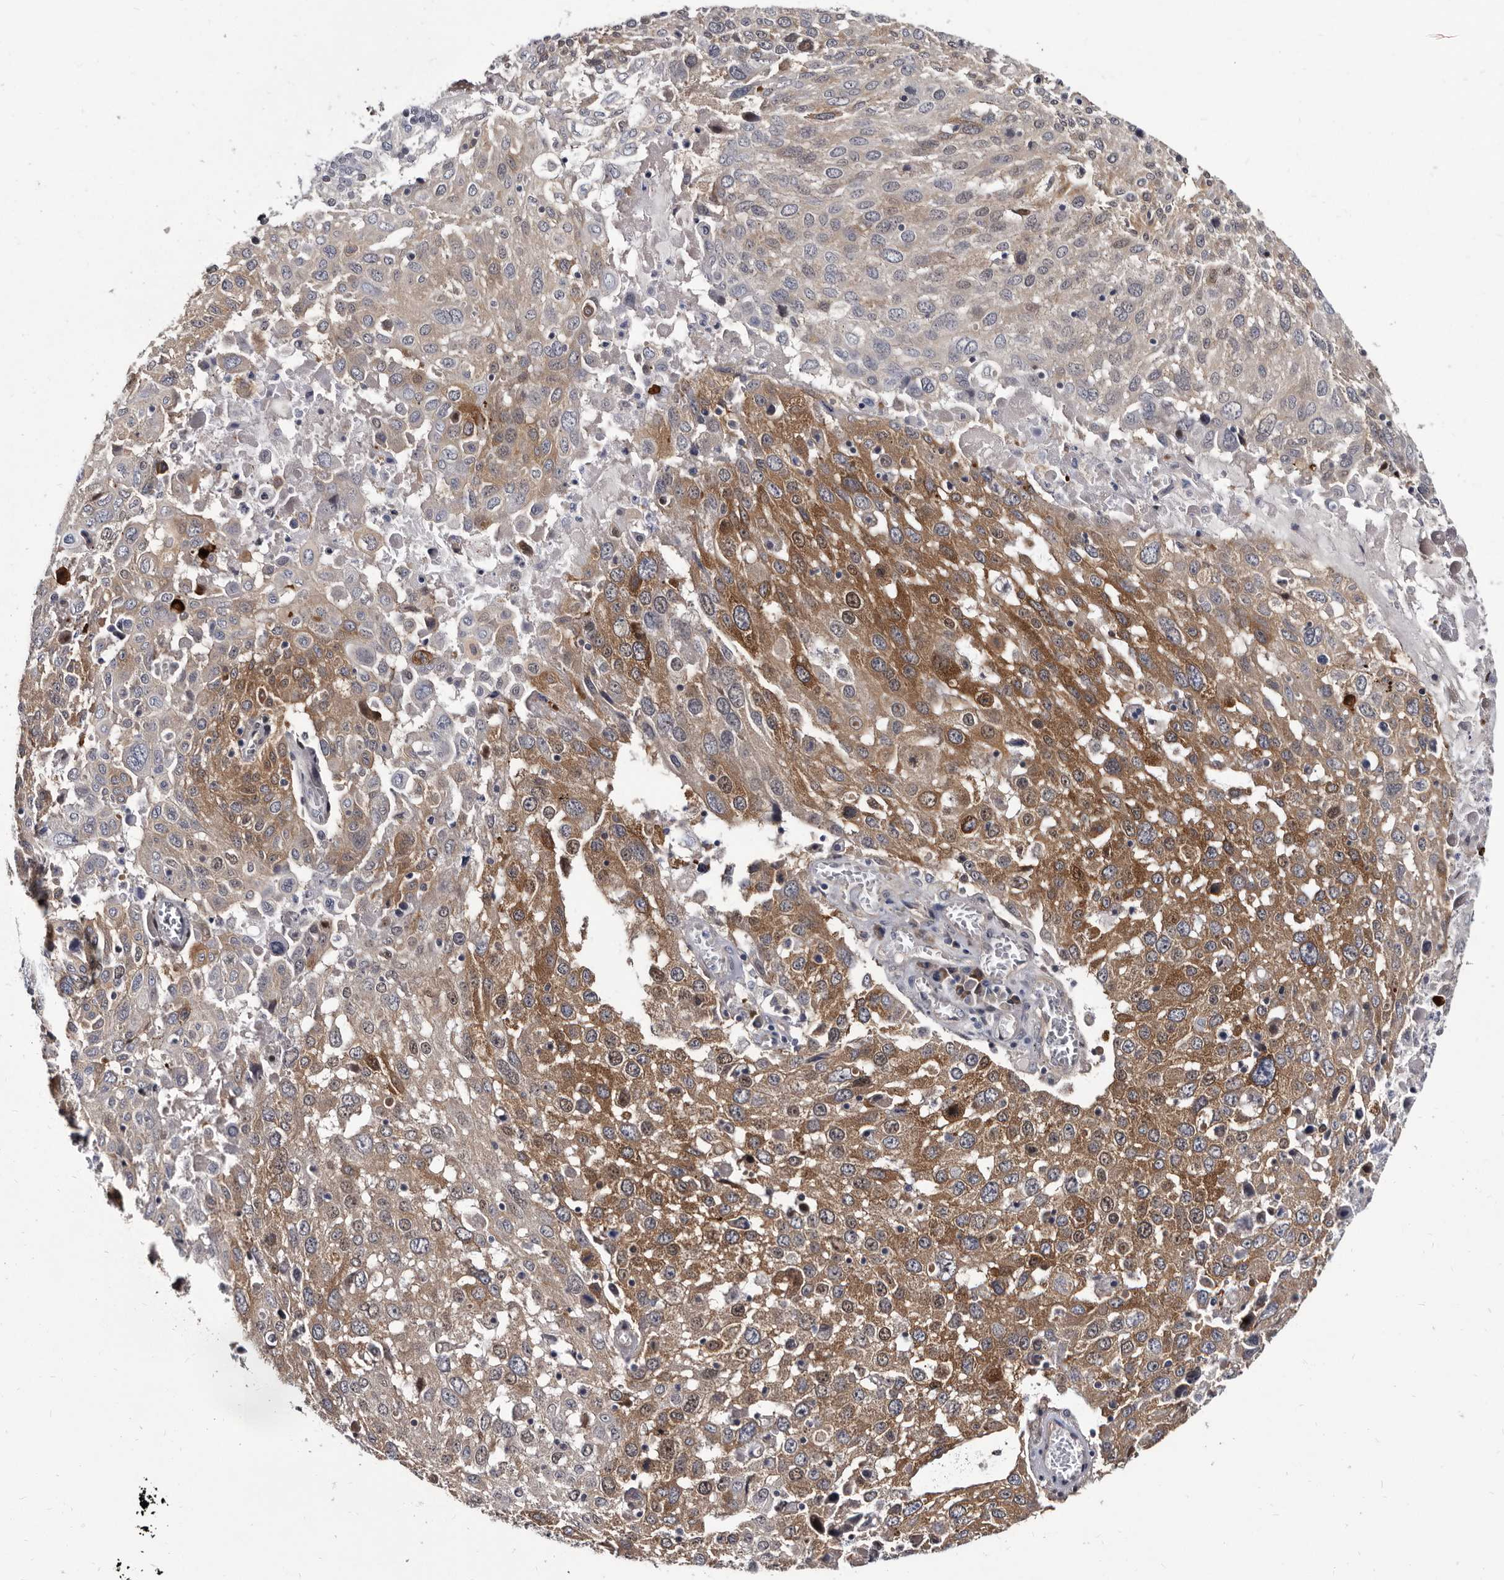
{"staining": {"intensity": "moderate", "quantity": ">75%", "location": "cytoplasmic/membranous"}, "tissue": "lung cancer", "cell_type": "Tumor cells", "image_type": "cancer", "snomed": [{"axis": "morphology", "description": "Squamous cell carcinoma, NOS"}, {"axis": "topography", "description": "Lung"}], "caption": "The immunohistochemical stain highlights moderate cytoplasmic/membranous positivity in tumor cells of lung cancer tissue.", "gene": "ABCF2", "patient": {"sex": "male", "age": 65}}